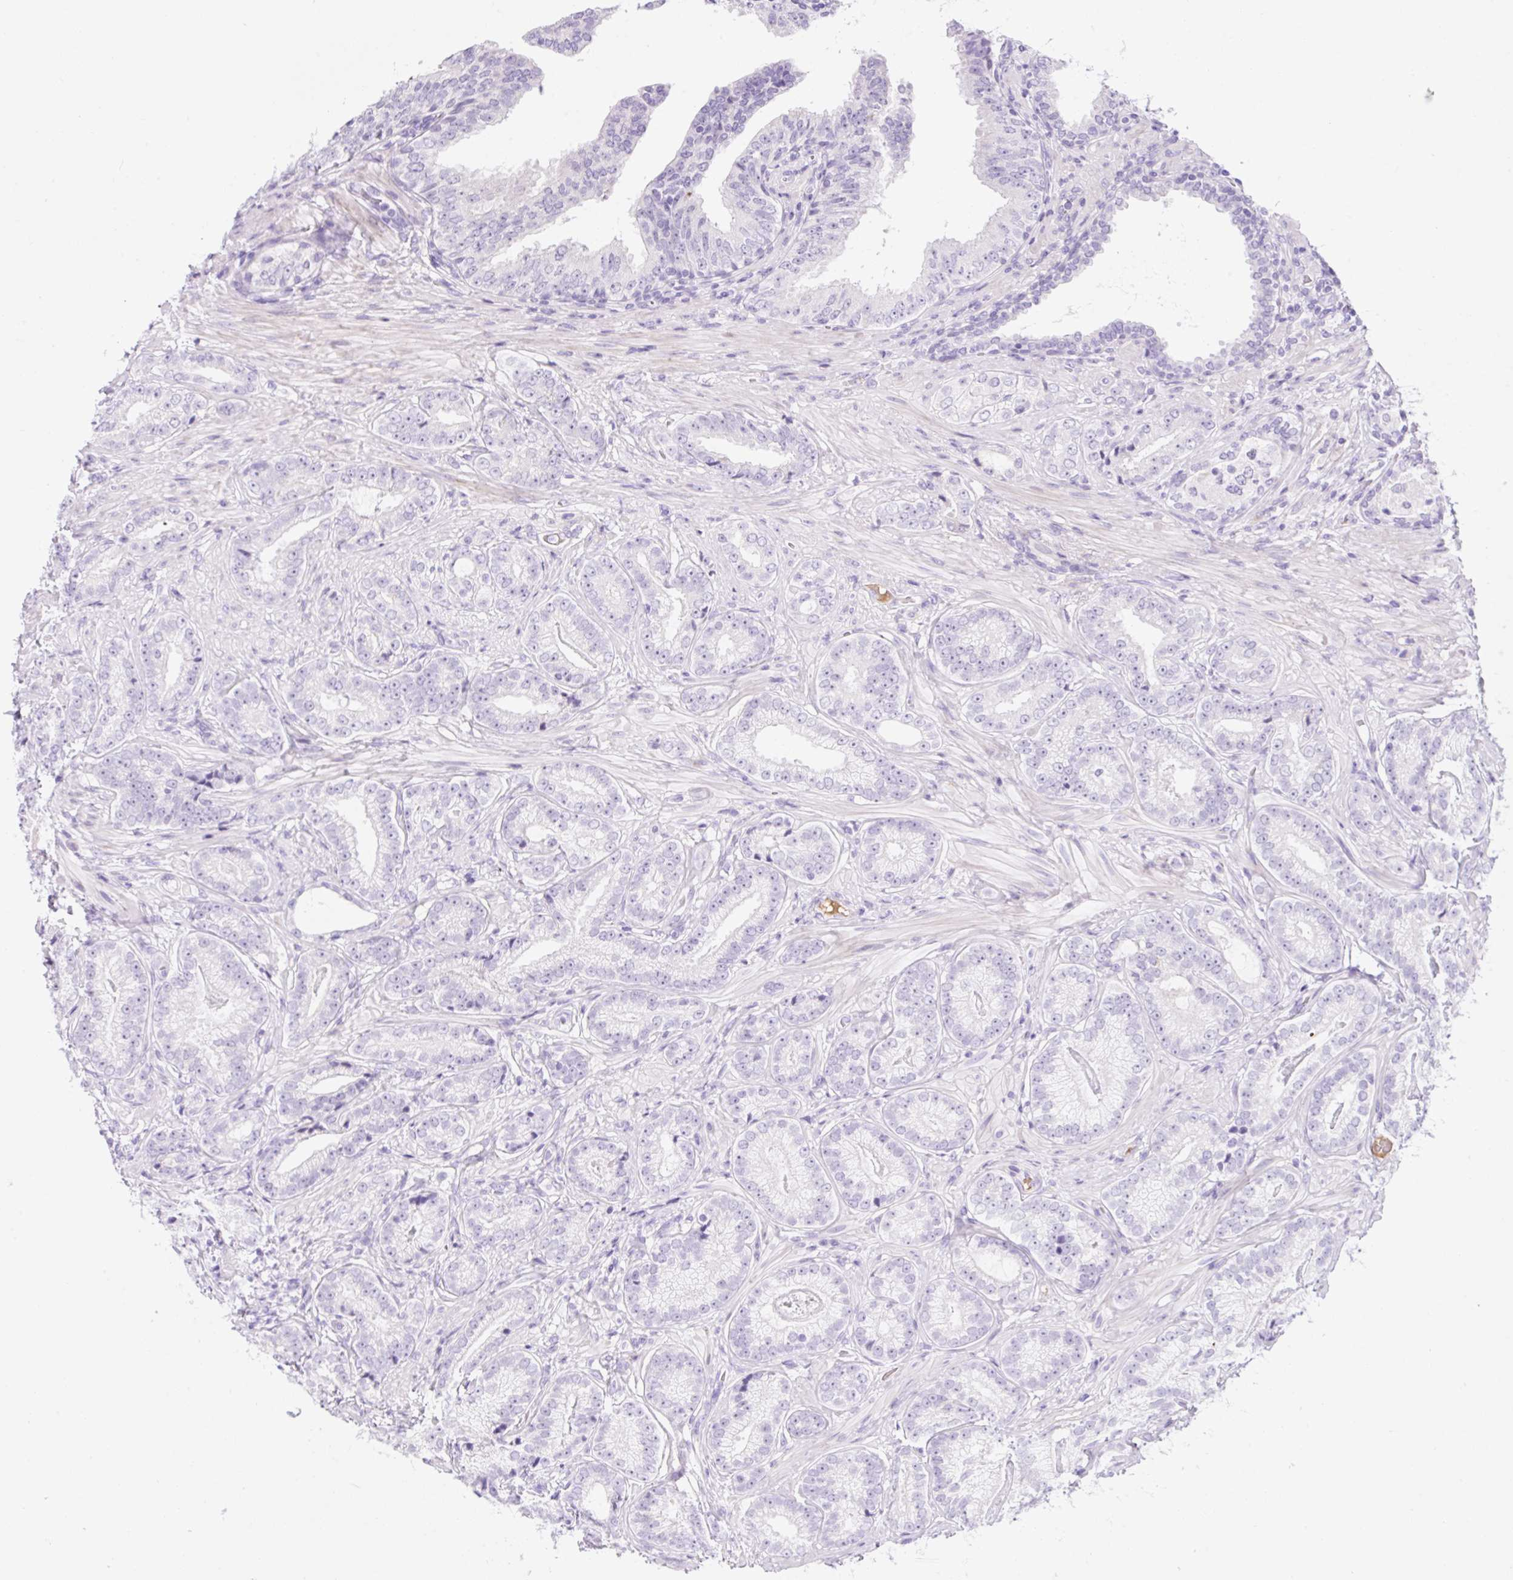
{"staining": {"intensity": "negative", "quantity": "none", "location": "none"}, "tissue": "prostate cancer", "cell_type": "Tumor cells", "image_type": "cancer", "snomed": [{"axis": "morphology", "description": "Adenocarcinoma, Low grade"}, {"axis": "topography", "description": "Prostate"}], "caption": "High power microscopy image of an IHC histopathology image of prostate cancer (low-grade adenocarcinoma), revealing no significant expression in tumor cells.", "gene": "ZNF121", "patient": {"sex": "male", "age": 61}}